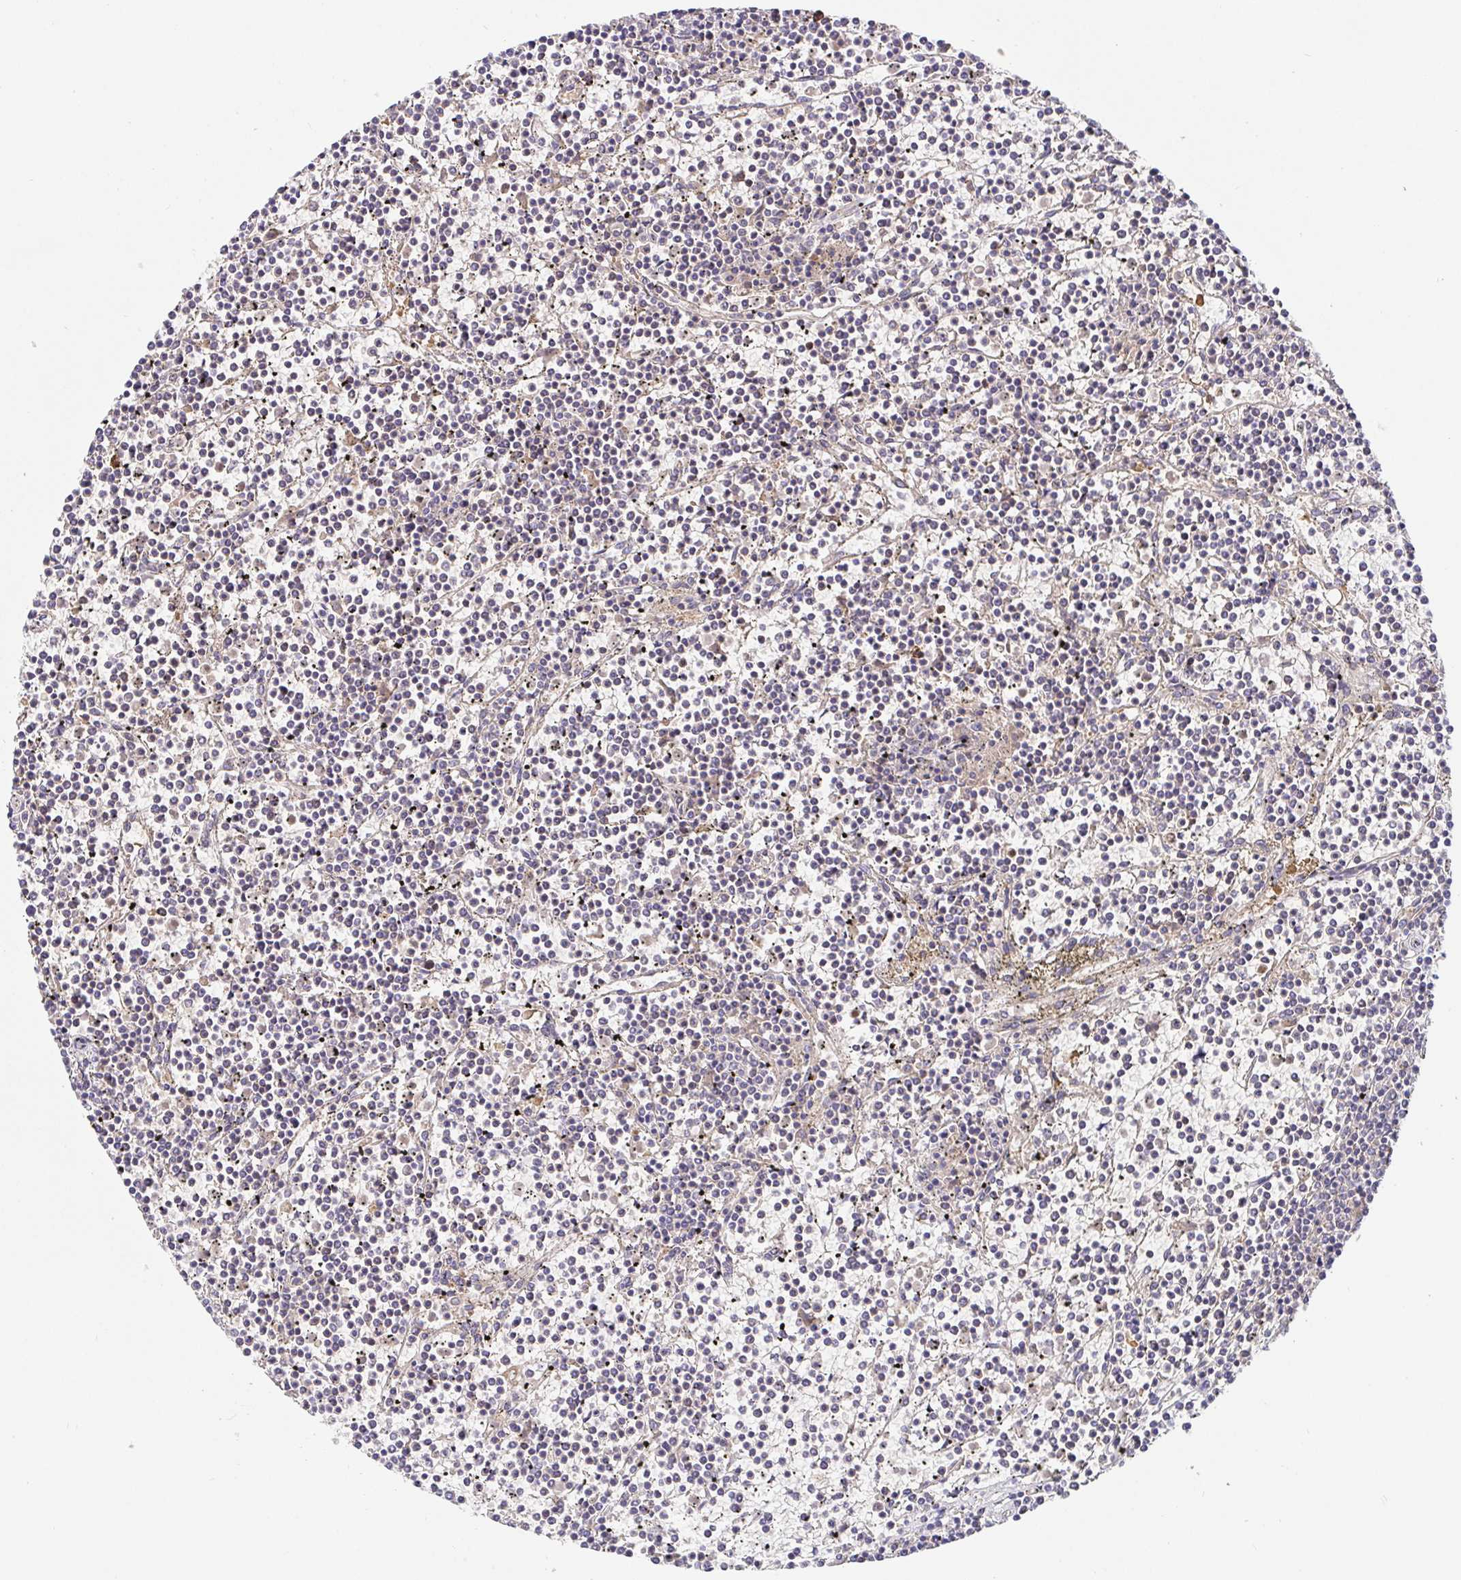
{"staining": {"intensity": "negative", "quantity": "none", "location": "none"}, "tissue": "lymphoma", "cell_type": "Tumor cells", "image_type": "cancer", "snomed": [{"axis": "morphology", "description": "Malignant lymphoma, non-Hodgkin's type, Low grade"}, {"axis": "topography", "description": "Spleen"}], "caption": "Tumor cells are negative for brown protein staining in low-grade malignant lymphoma, non-Hodgkin's type. (DAB IHC visualized using brightfield microscopy, high magnification).", "gene": "HAGH", "patient": {"sex": "female", "age": 19}}